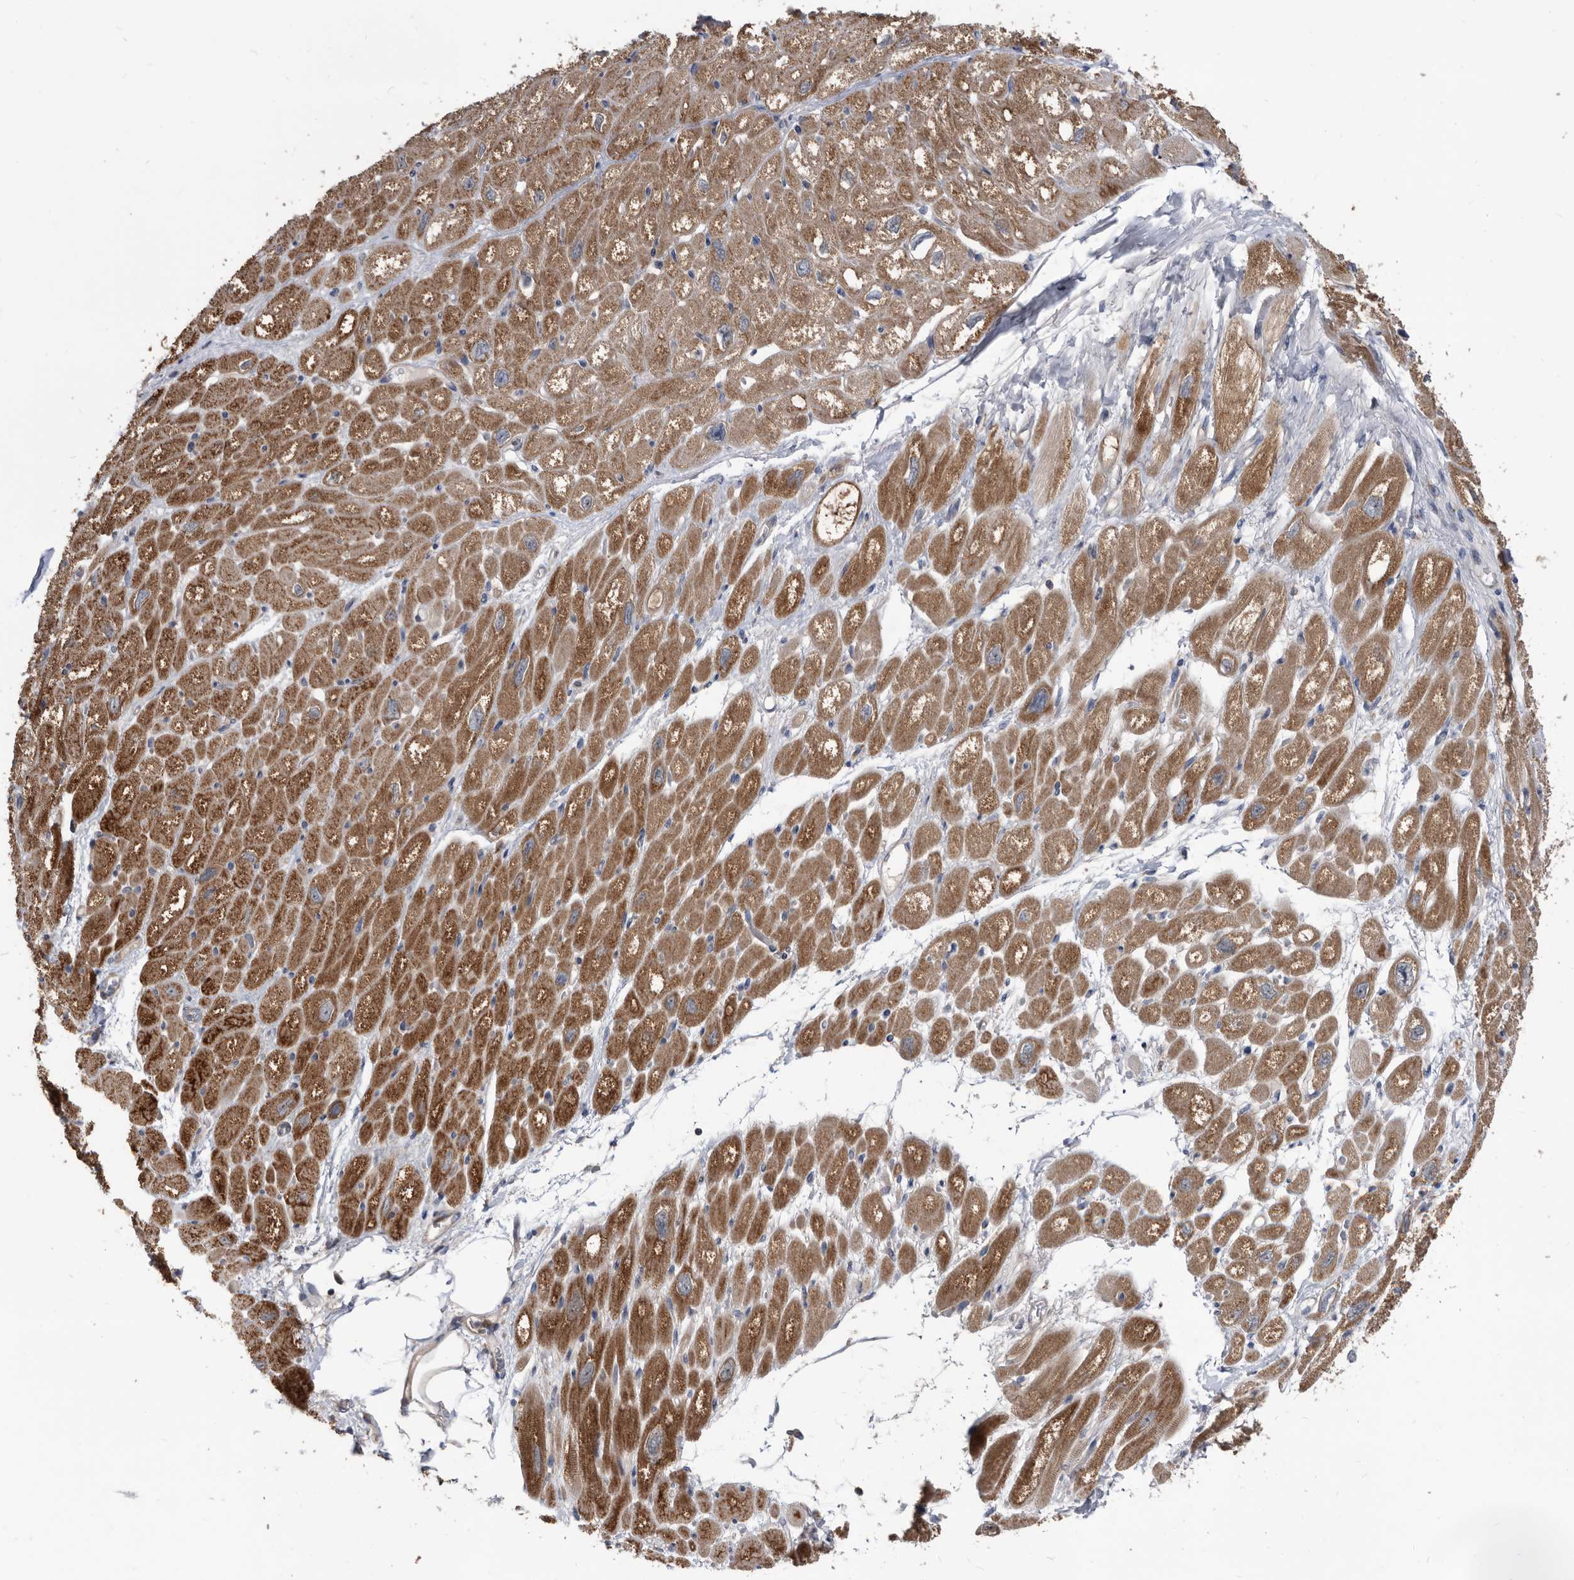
{"staining": {"intensity": "moderate", "quantity": "25%-75%", "location": "cytoplasmic/membranous"}, "tissue": "heart muscle", "cell_type": "Cardiomyocytes", "image_type": "normal", "snomed": [{"axis": "morphology", "description": "Normal tissue, NOS"}, {"axis": "topography", "description": "Heart"}], "caption": "The histopathology image exhibits staining of normal heart muscle, revealing moderate cytoplasmic/membranous protein positivity (brown color) within cardiomyocytes.", "gene": "APEH", "patient": {"sex": "male", "age": 50}}